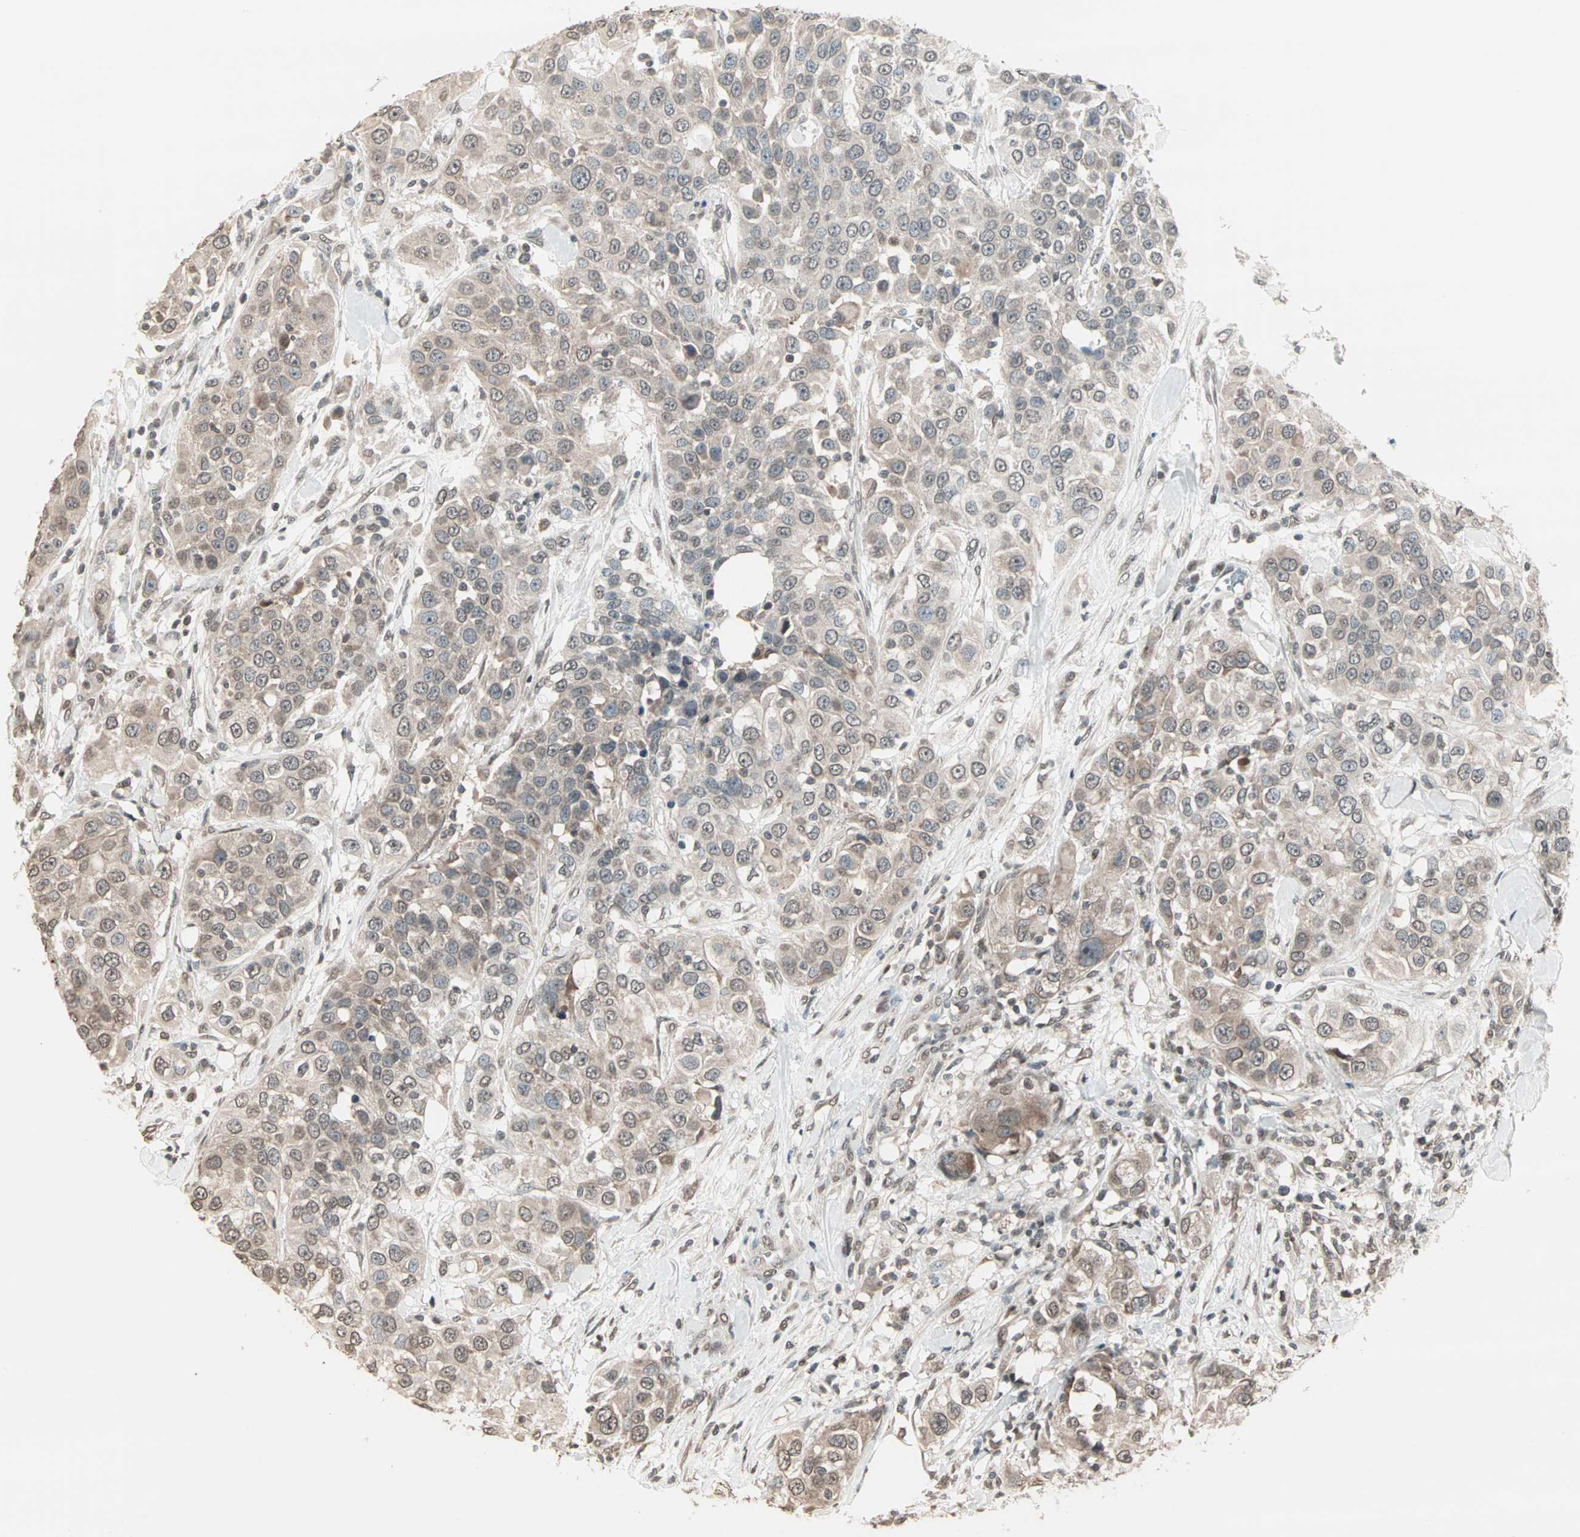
{"staining": {"intensity": "weak", "quantity": ">75%", "location": "cytoplasmic/membranous,nuclear"}, "tissue": "urothelial cancer", "cell_type": "Tumor cells", "image_type": "cancer", "snomed": [{"axis": "morphology", "description": "Urothelial carcinoma, High grade"}, {"axis": "topography", "description": "Urinary bladder"}], "caption": "Tumor cells reveal weak cytoplasmic/membranous and nuclear staining in approximately >75% of cells in high-grade urothelial carcinoma.", "gene": "CBLC", "patient": {"sex": "female", "age": 80}}